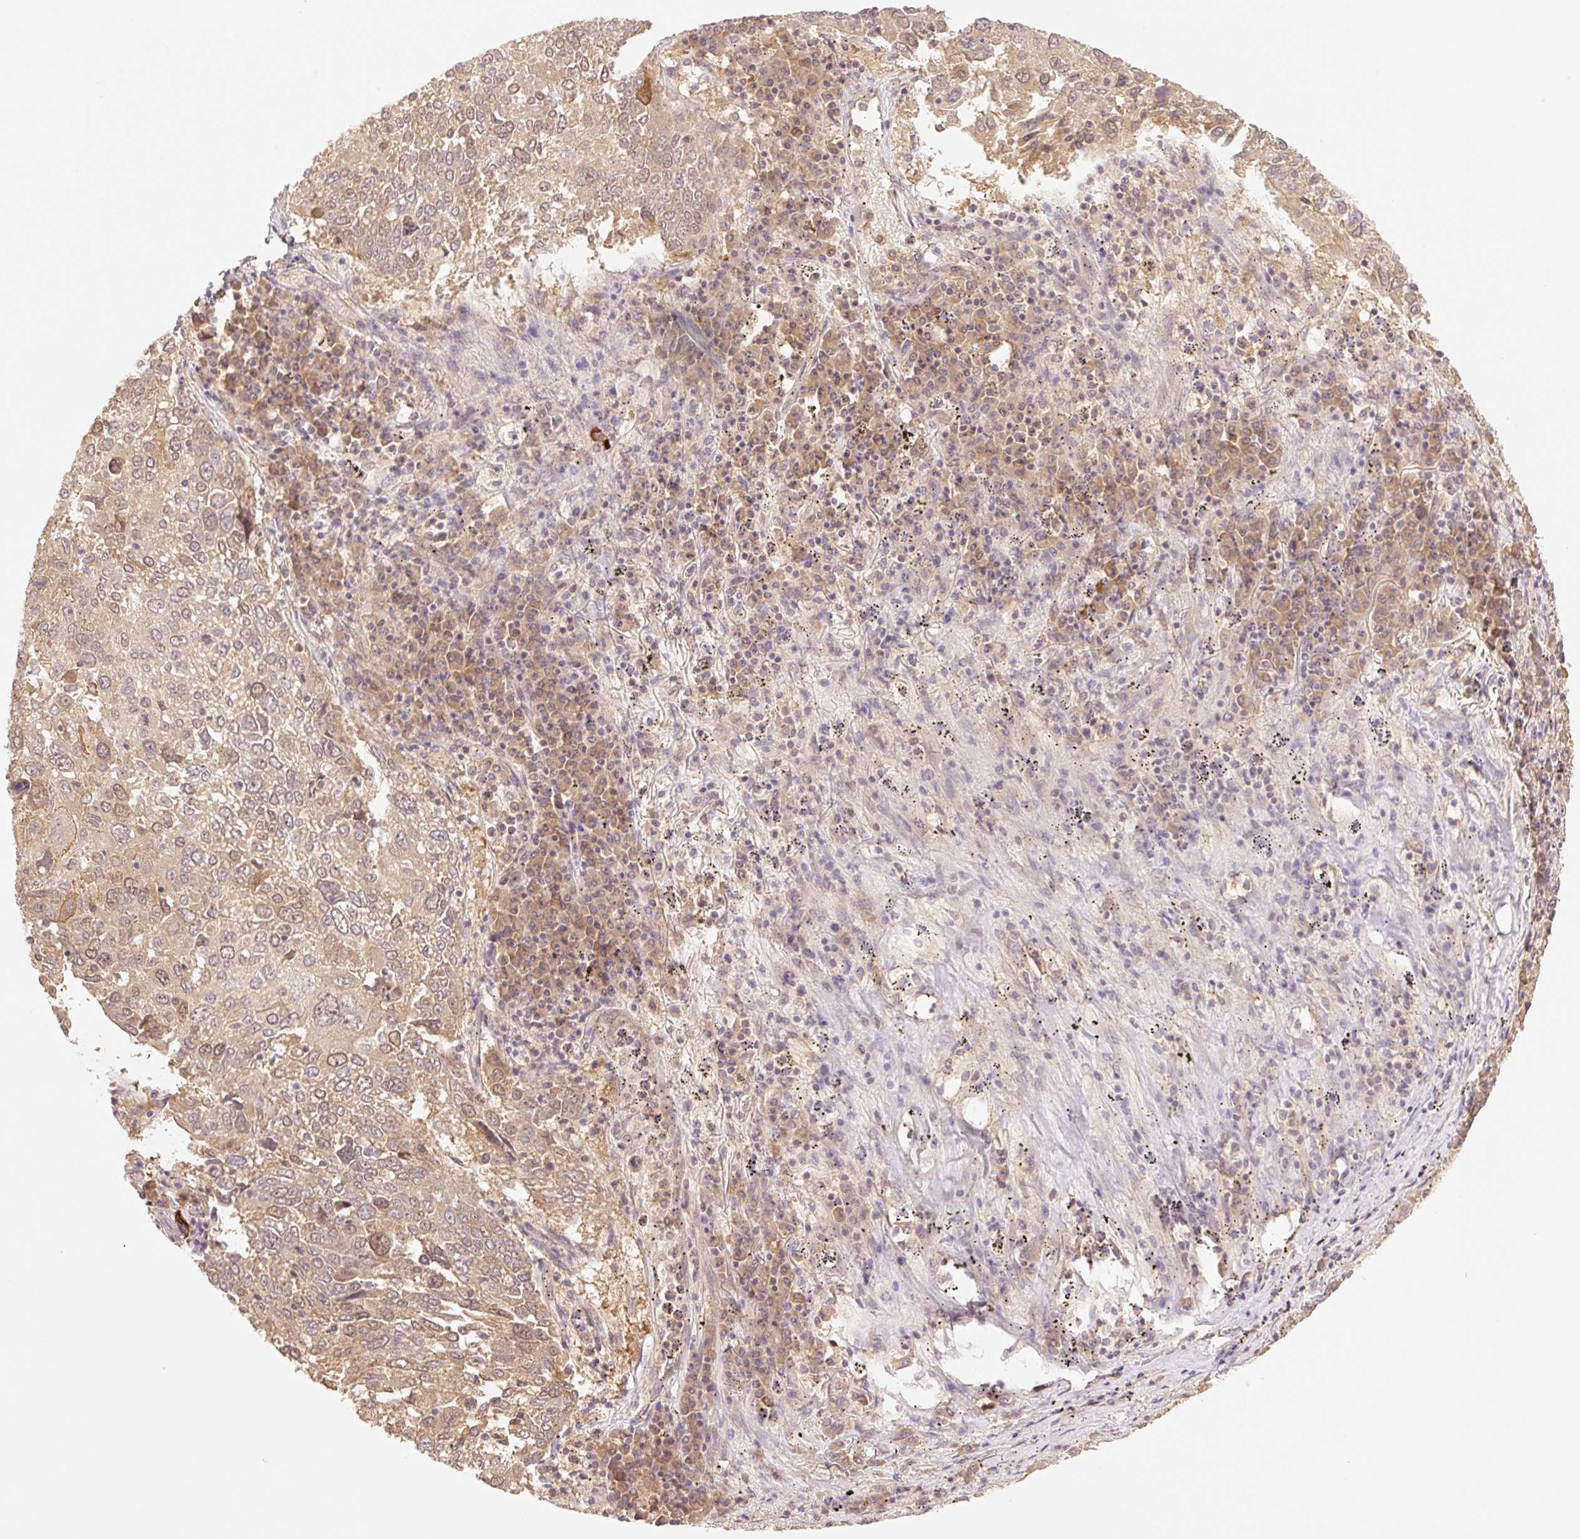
{"staining": {"intensity": "moderate", "quantity": ">75%", "location": "cytoplasmic/membranous"}, "tissue": "lung cancer", "cell_type": "Tumor cells", "image_type": "cancer", "snomed": [{"axis": "morphology", "description": "Squamous cell carcinoma, NOS"}, {"axis": "topography", "description": "Lung"}], "caption": "About >75% of tumor cells in human squamous cell carcinoma (lung) demonstrate moderate cytoplasmic/membranous protein staining as visualized by brown immunohistochemical staining.", "gene": "YJU2B", "patient": {"sex": "male", "age": 65}}